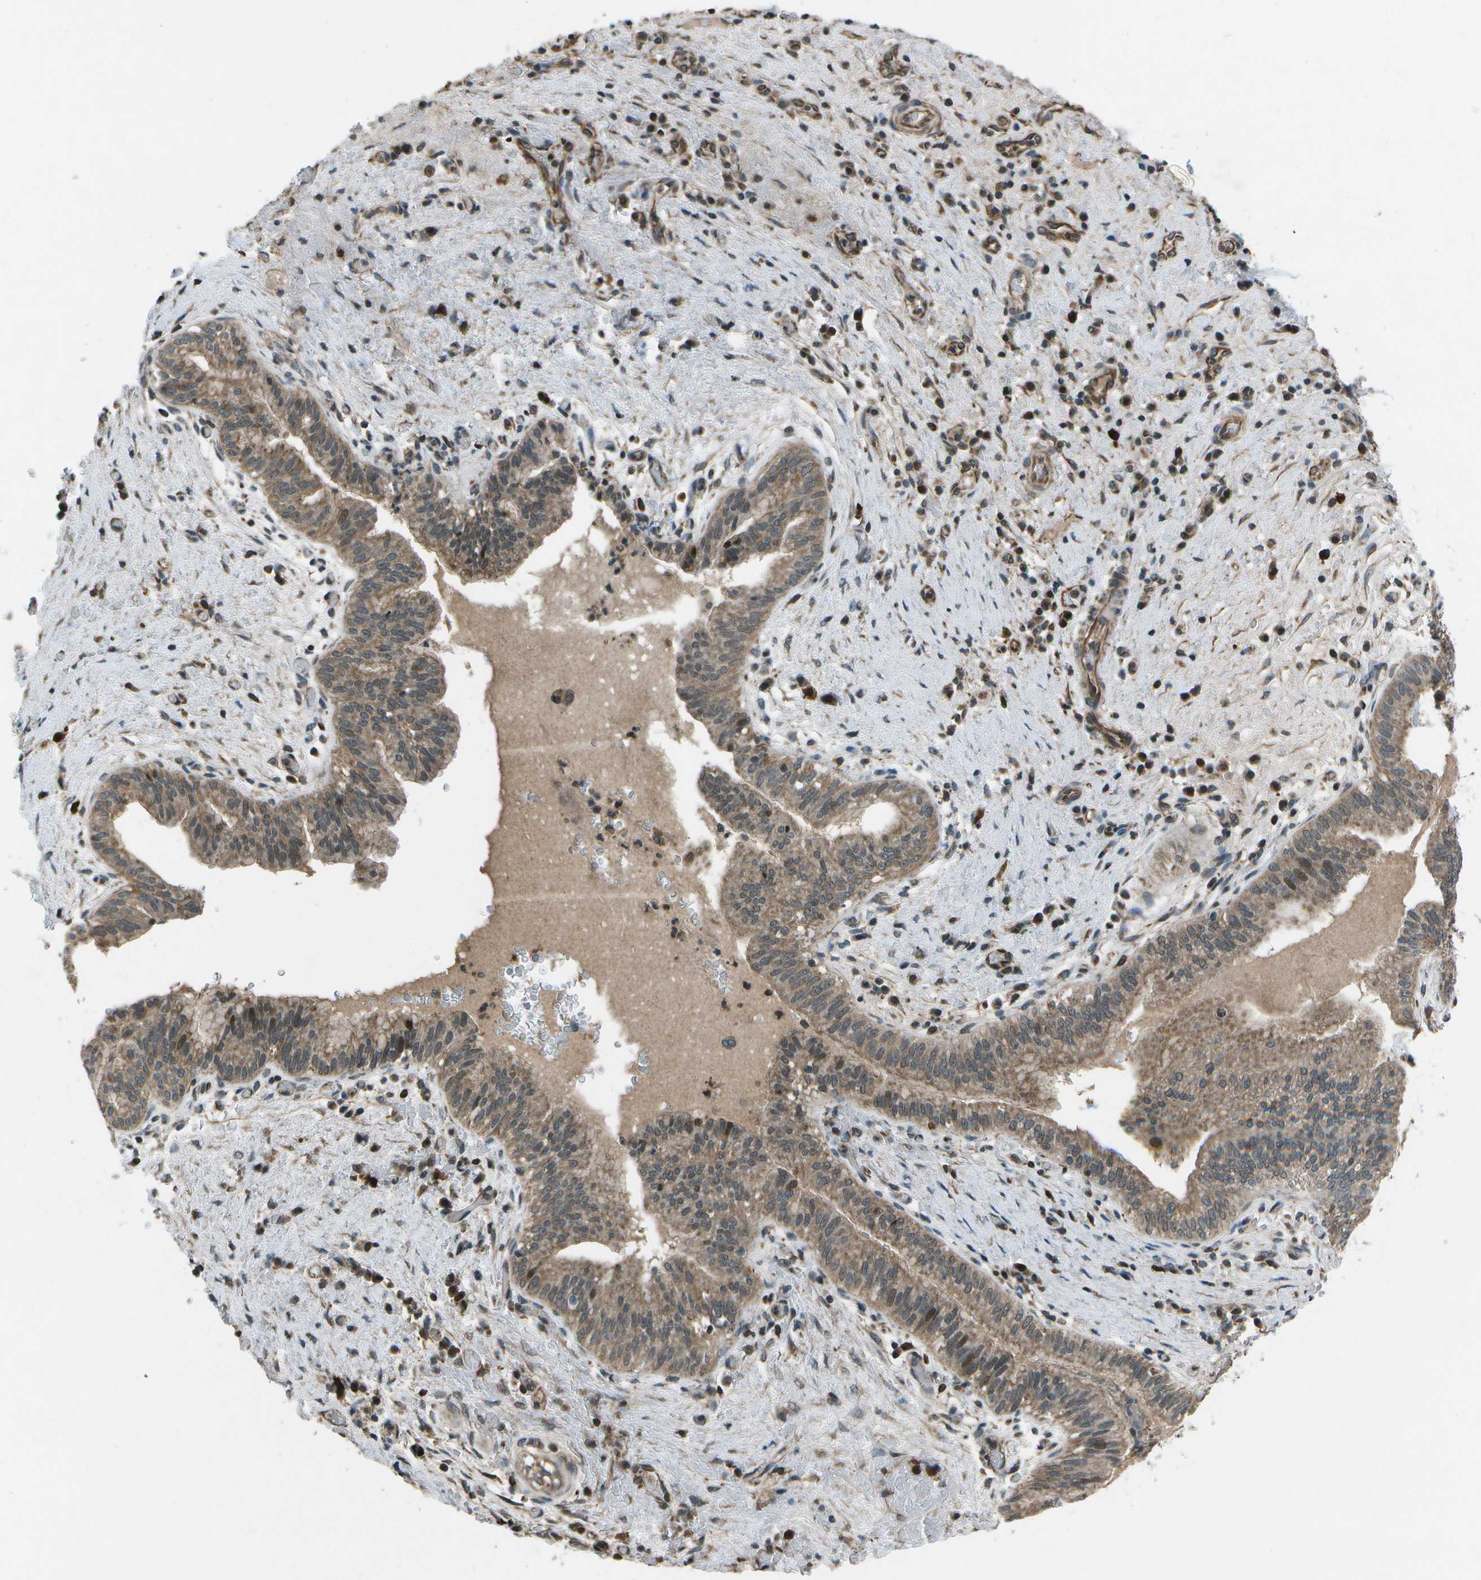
{"staining": {"intensity": "moderate", "quantity": ">75%", "location": "cytoplasmic/membranous"}, "tissue": "liver cancer", "cell_type": "Tumor cells", "image_type": "cancer", "snomed": [{"axis": "morphology", "description": "Cholangiocarcinoma"}, {"axis": "topography", "description": "Liver"}], "caption": "Protein expression by immunohistochemistry (IHC) displays moderate cytoplasmic/membranous expression in approximately >75% of tumor cells in liver cholangiocarcinoma.", "gene": "EIF2AK1", "patient": {"sex": "female", "age": 38}}